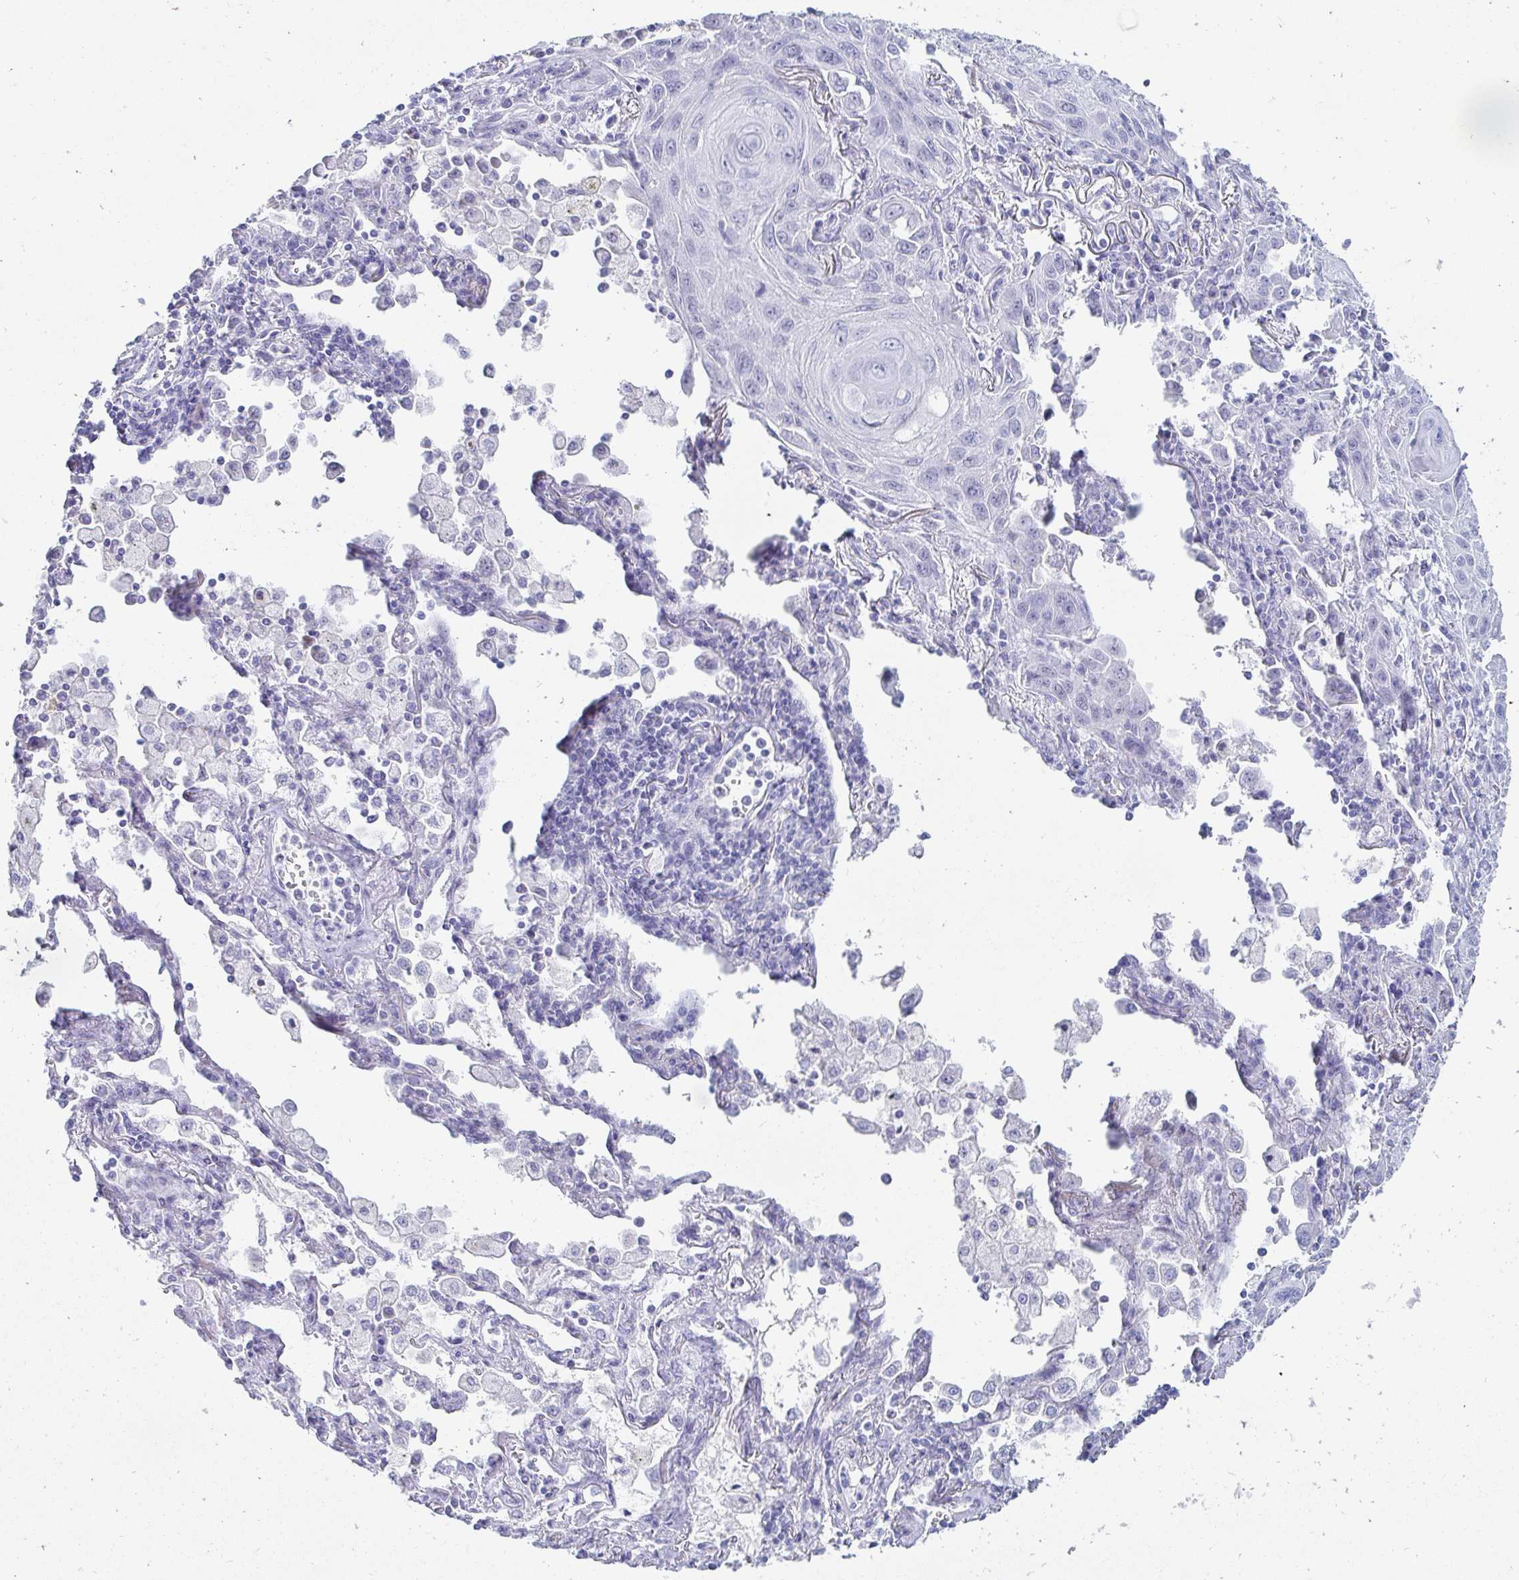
{"staining": {"intensity": "negative", "quantity": "none", "location": "none"}, "tissue": "lung cancer", "cell_type": "Tumor cells", "image_type": "cancer", "snomed": [{"axis": "morphology", "description": "Squamous cell carcinoma, NOS"}, {"axis": "topography", "description": "Lung"}], "caption": "Tumor cells are negative for brown protein staining in lung cancer. (DAB (3,3'-diaminobenzidine) immunohistochemistry with hematoxylin counter stain).", "gene": "OR10K1", "patient": {"sex": "male", "age": 79}}